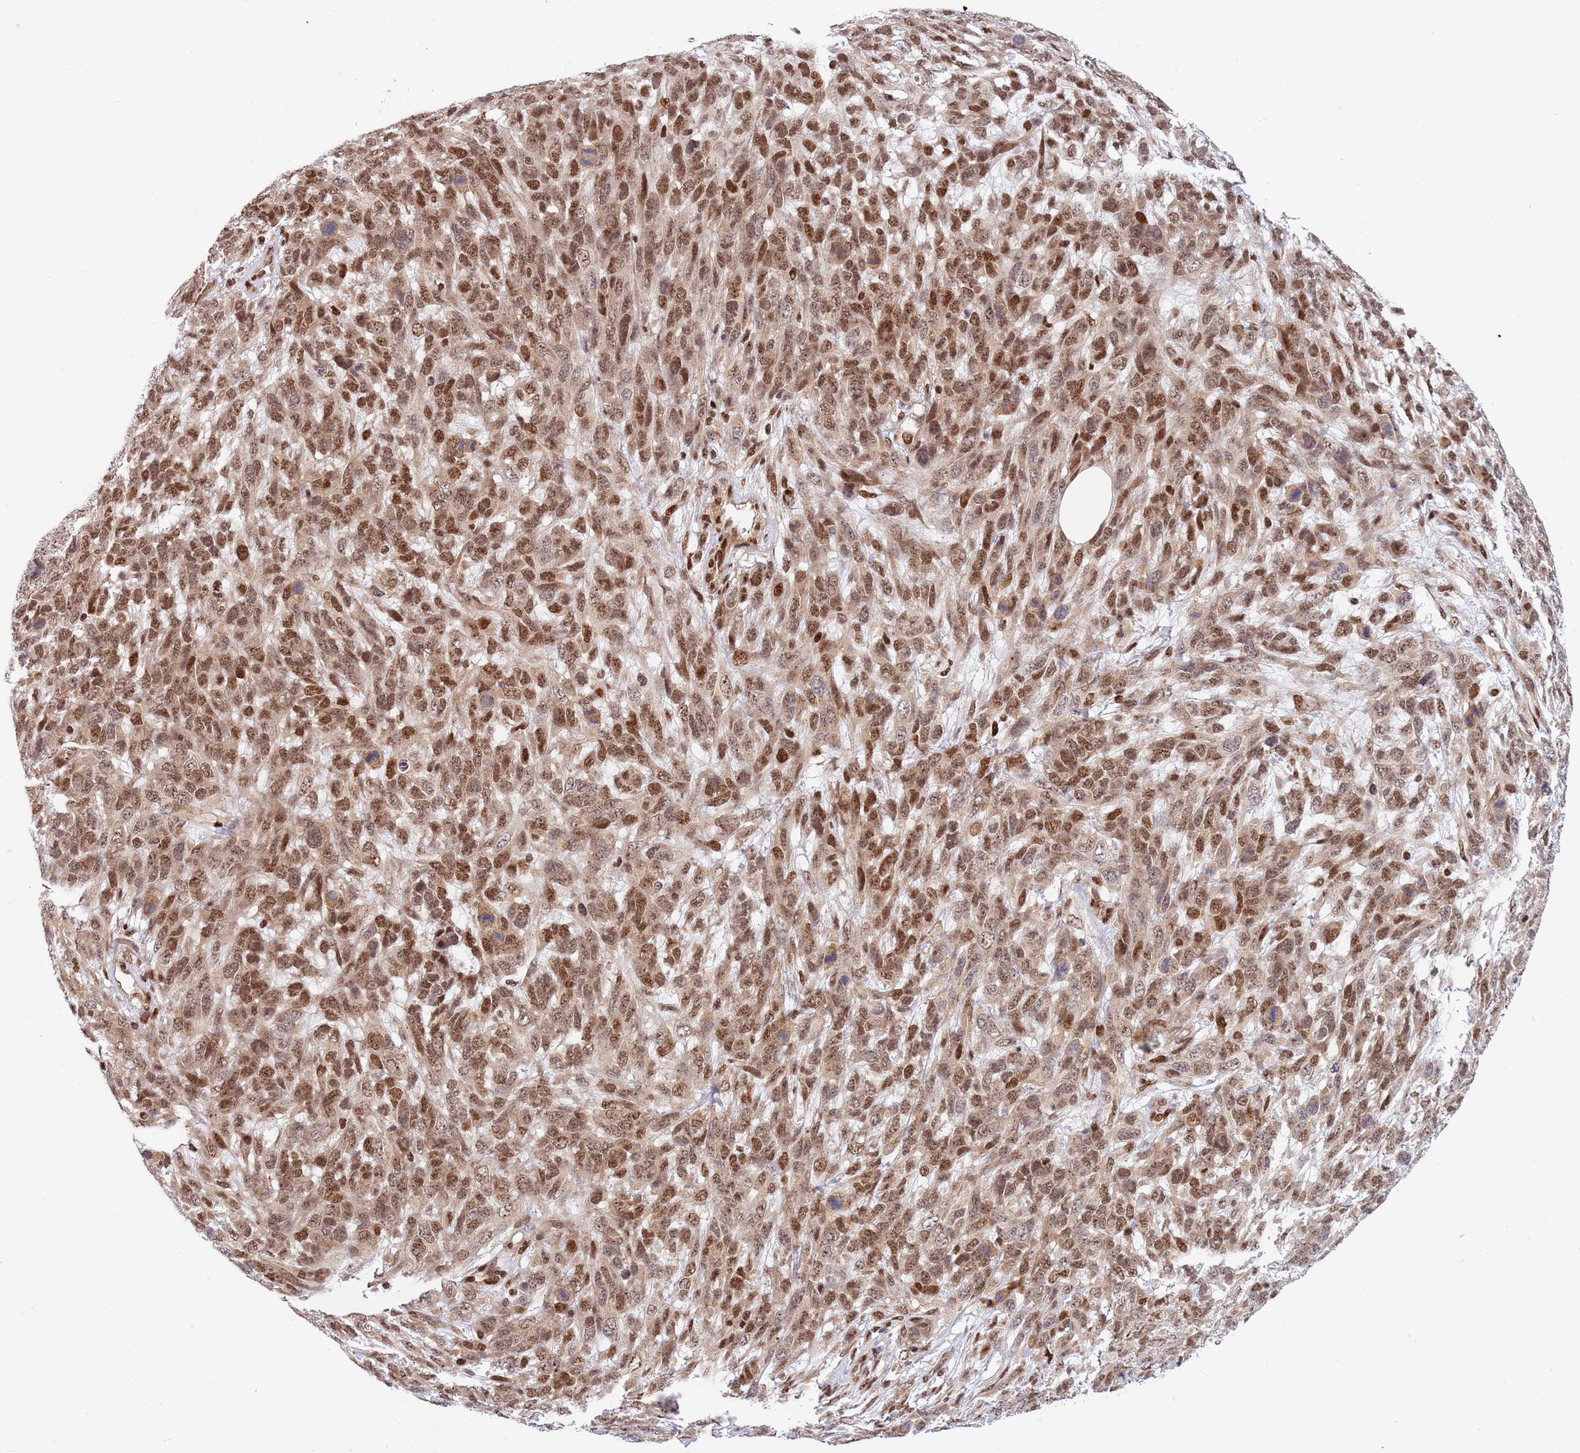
{"staining": {"intensity": "moderate", "quantity": ">75%", "location": "nuclear"}, "tissue": "melanoma", "cell_type": "Tumor cells", "image_type": "cancer", "snomed": [{"axis": "morphology", "description": "Normal morphology"}, {"axis": "morphology", "description": "Malignant melanoma, NOS"}, {"axis": "topography", "description": "Skin"}], "caption": "About >75% of tumor cells in melanoma show moderate nuclear protein positivity as visualized by brown immunohistochemical staining.", "gene": "TBX10", "patient": {"sex": "female", "age": 72}}